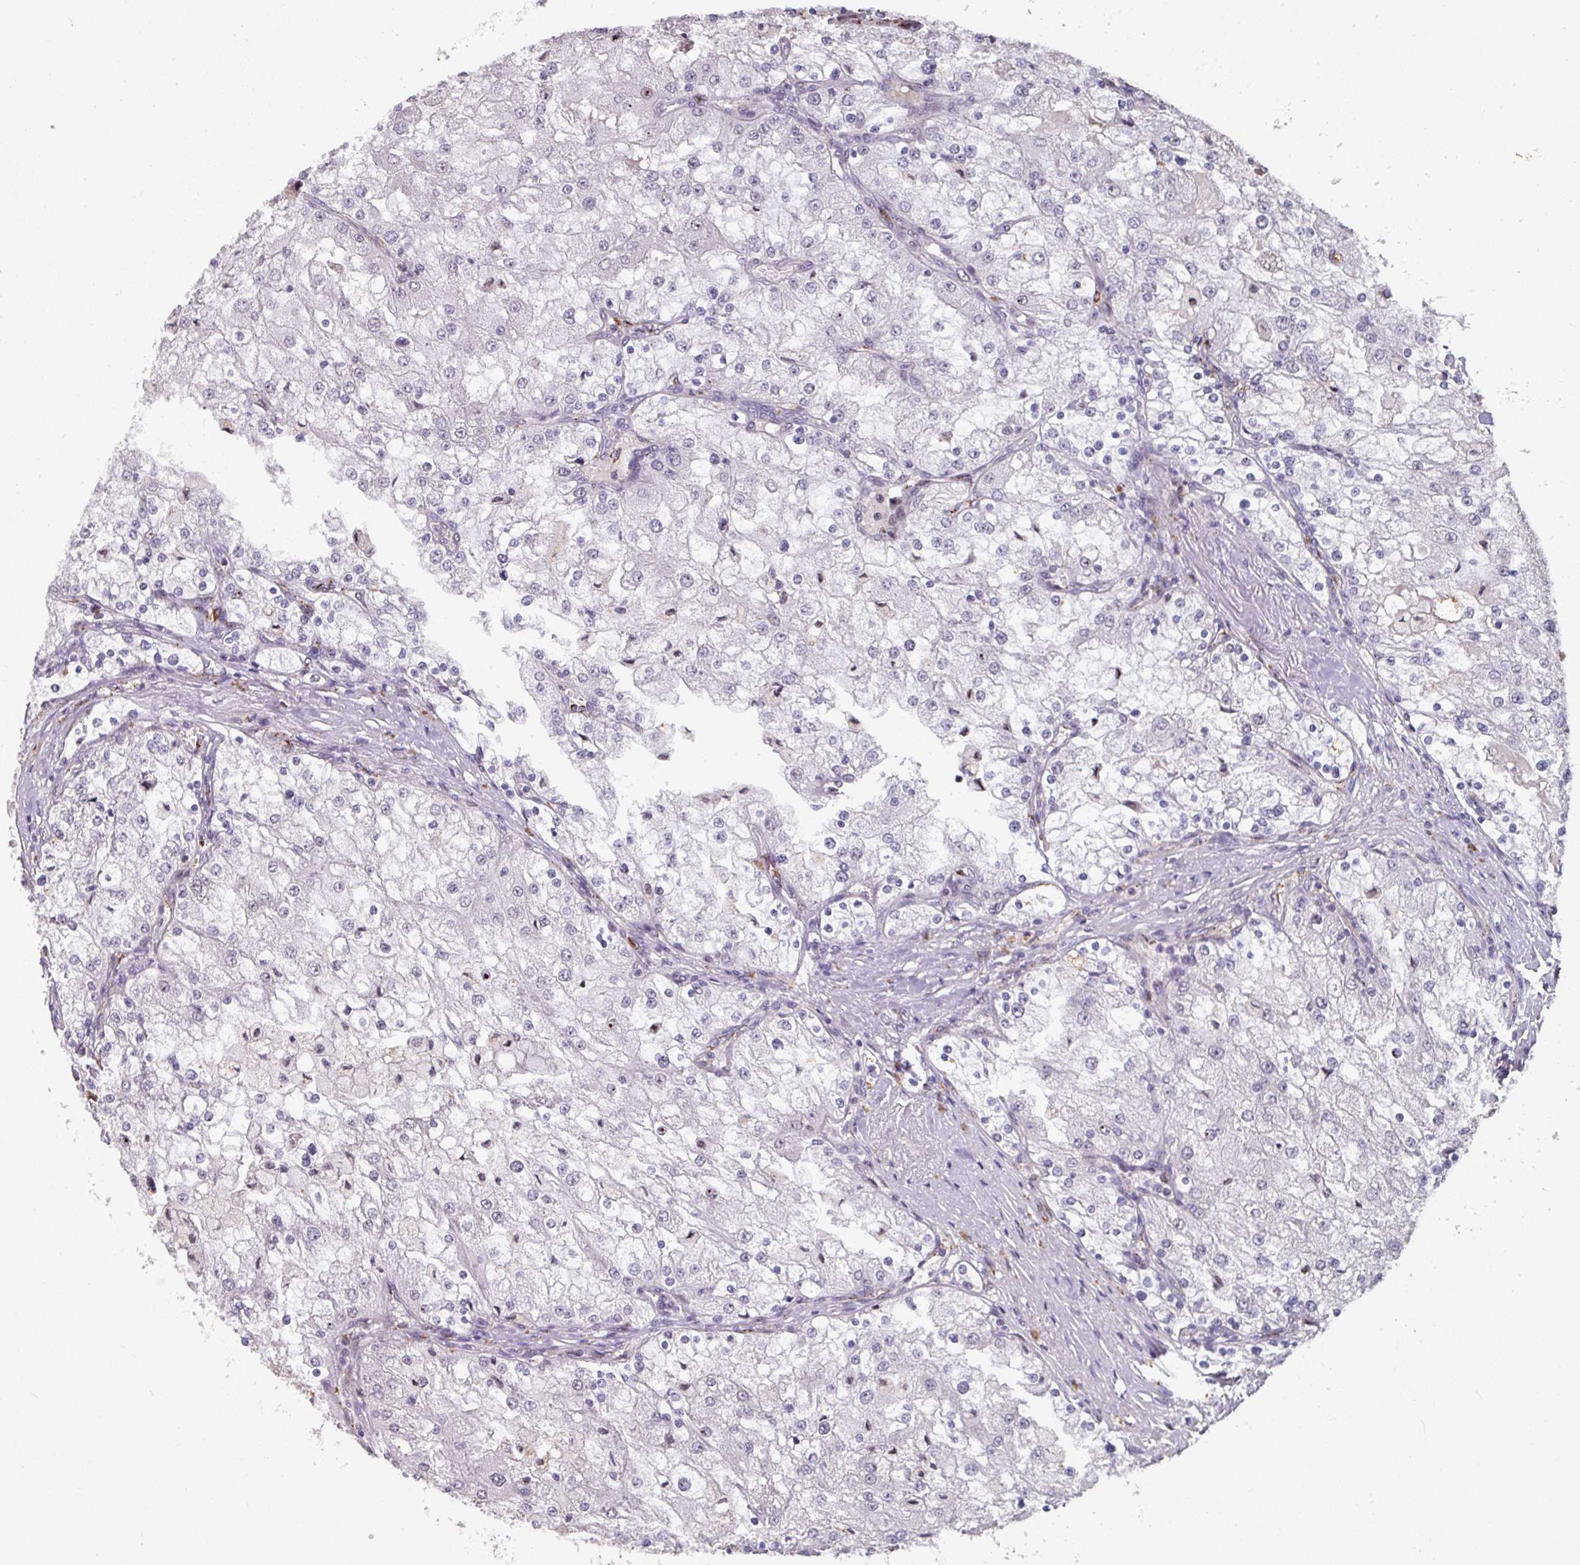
{"staining": {"intensity": "moderate", "quantity": "<25%", "location": "nuclear"}, "tissue": "renal cancer", "cell_type": "Tumor cells", "image_type": "cancer", "snomed": [{"axis": "morphology", "description": "Adenocarcinoma, NOS"}, {"axis": "topography", "description": "Kidney"}], "caption": "High-power microscopy captured an immunohistochemistry photomicrograph of adenocarcinoma (renal), revealing moderate nuclear positivity in about <25% of tumor cells.", "gene": "SIDT2", "patient": {"sex": "female", "age": 74}}